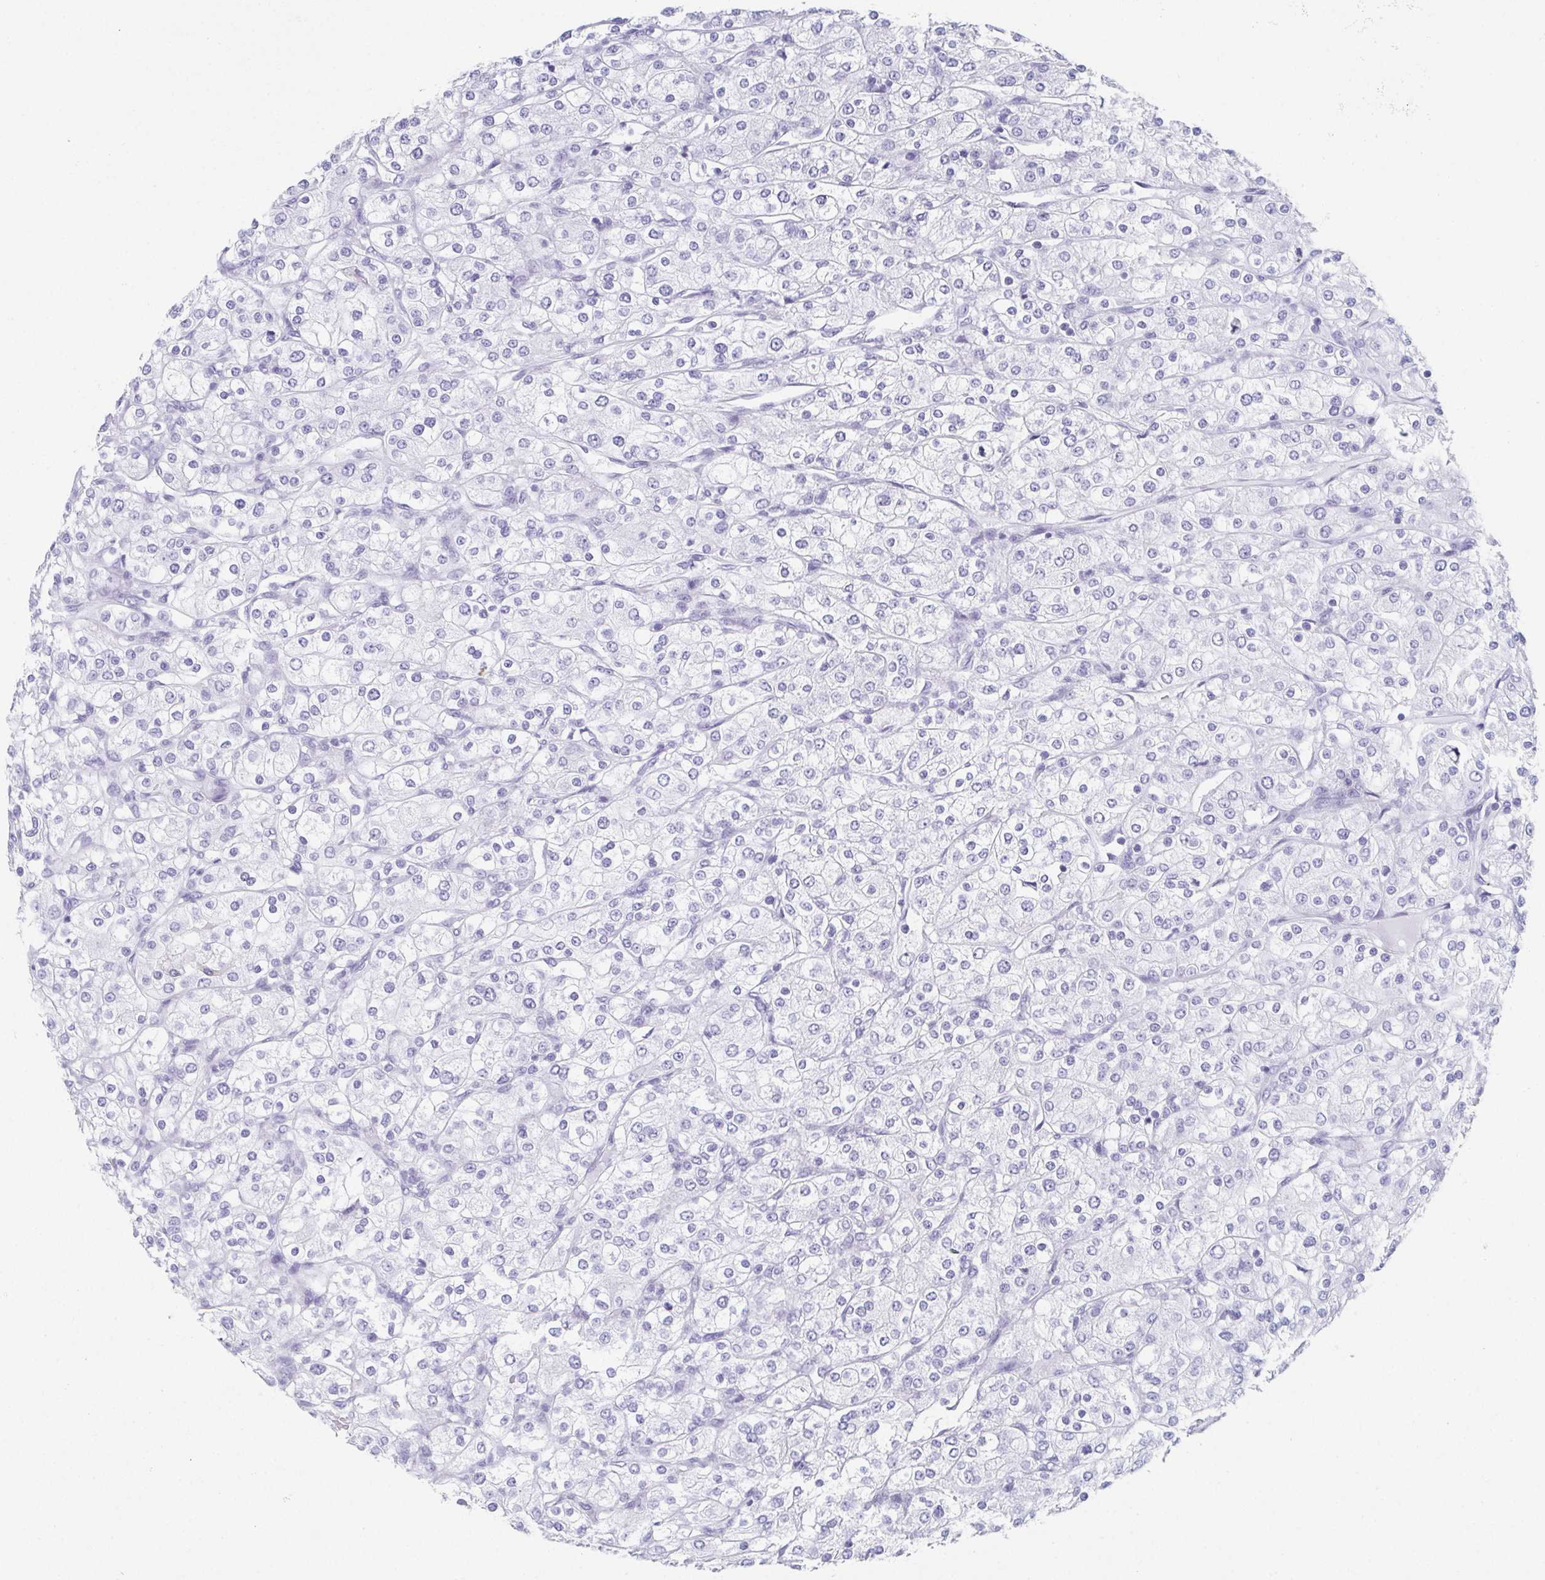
{"staining": {"intensity": "negative", "quantity": "none", "location": "none"}, "tissue": "renal cancer", "cell_type": "Tumor cells", "image_type": "cancer", "snomed": [{"axis": "morphology", "description": "Adenocarcinoma, NOS"}, {"axis": "topography", "description": "Kidney"}], "caption": "This image is of adenocarcinoma (renal) stained with IHC to label a protein in brown with the nuclei are counter-stained blue. There is no staining in tumor cells.", "gene": "GHRL", "patient": {"sex": "male", "age": 80}}